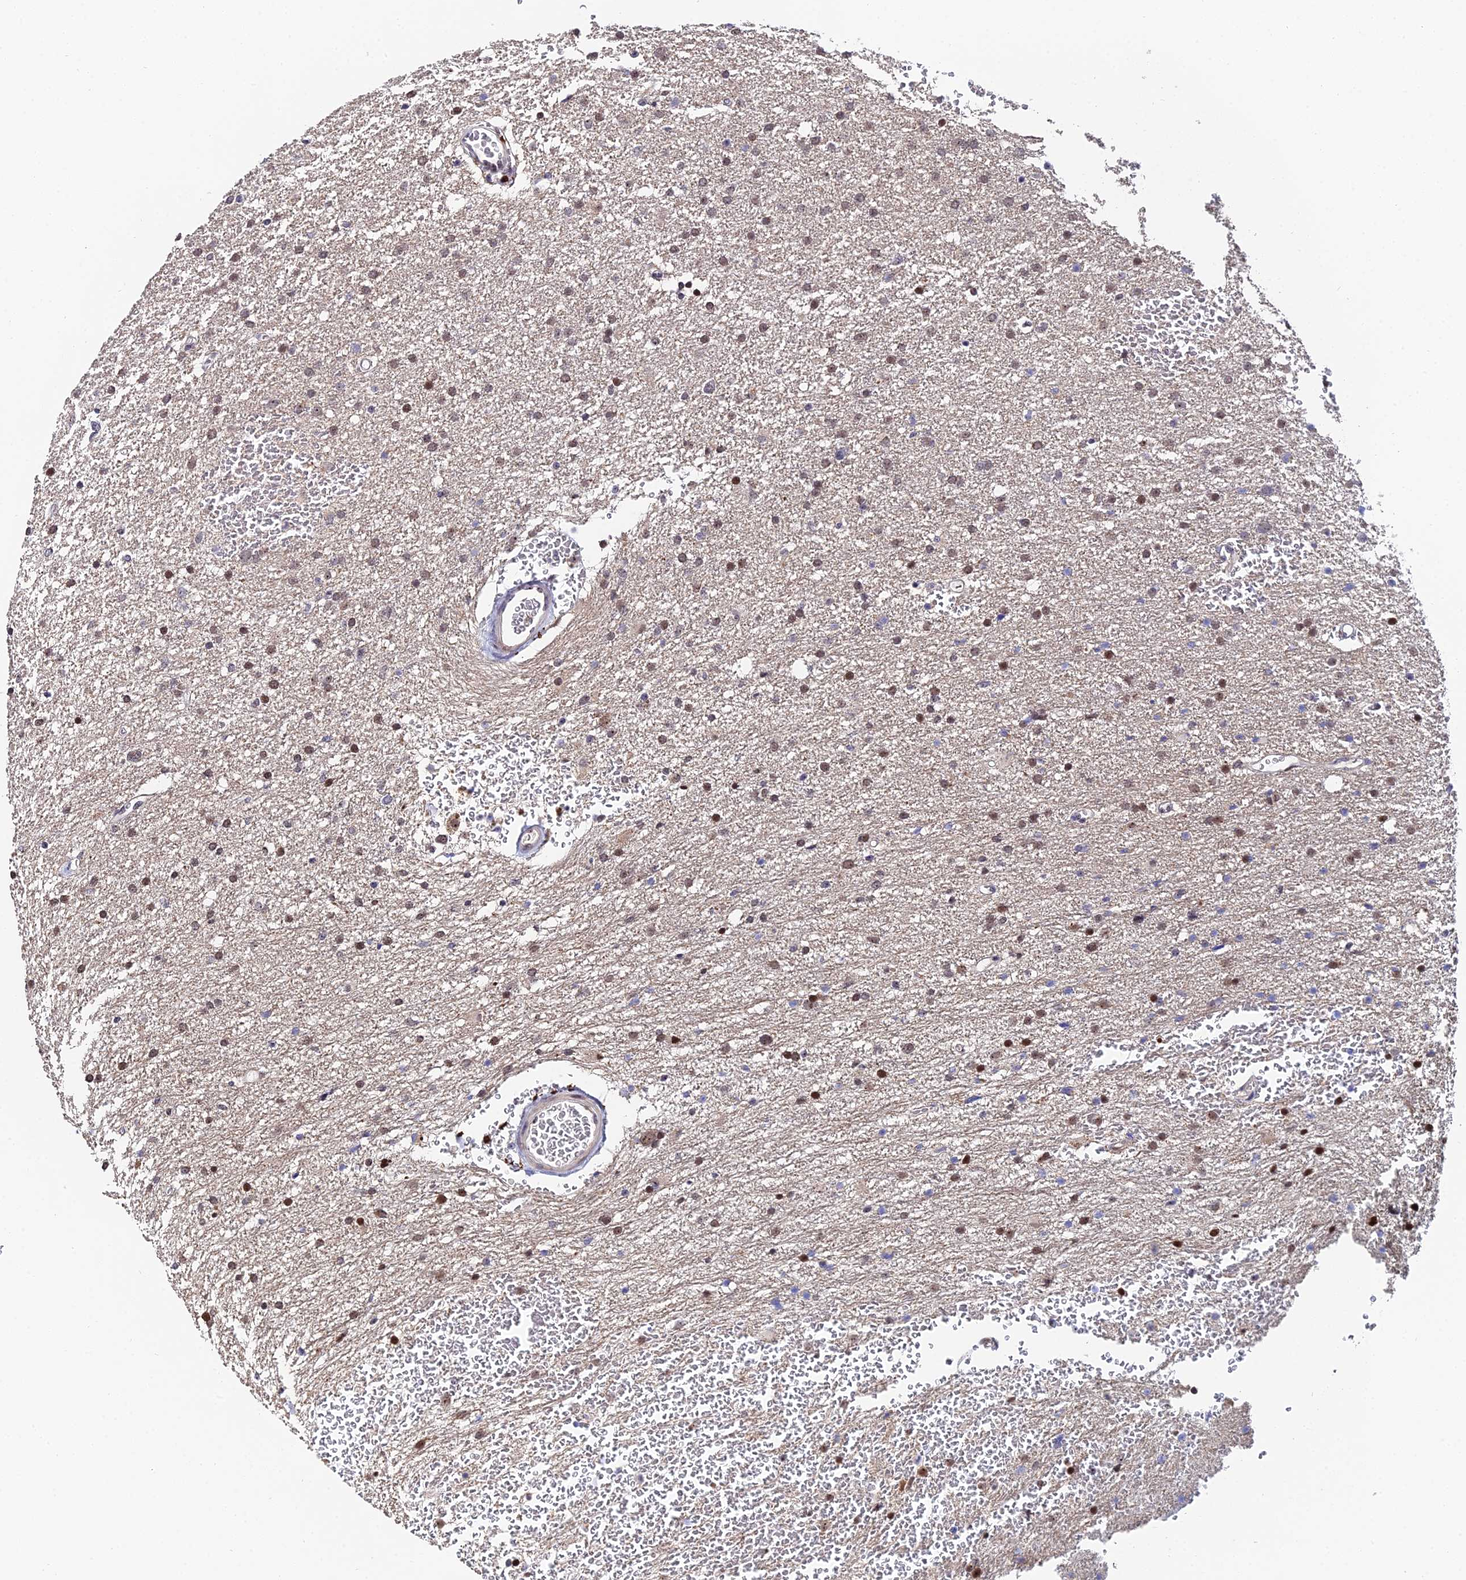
{"staining": {"intensity": "moderate", "quantity": "25%-75%", "location": "nuclear"}, "tissue": "glioma", "cell_type": "Tumor cells", "image_type": "cancer", "snomed": [{"axis": "morphology", "description": "Glioma, malignant, High grade"}, {"axis": "topography", "description": "Cerebral cortex"}], "caption": "Tumor cells show medium levels of moderate nuclear expression in approximately 25%-75% of cells in malignant high-grade glioma.", "gene": "TIFA", "patient": {"sex": "female", "age": 36}}